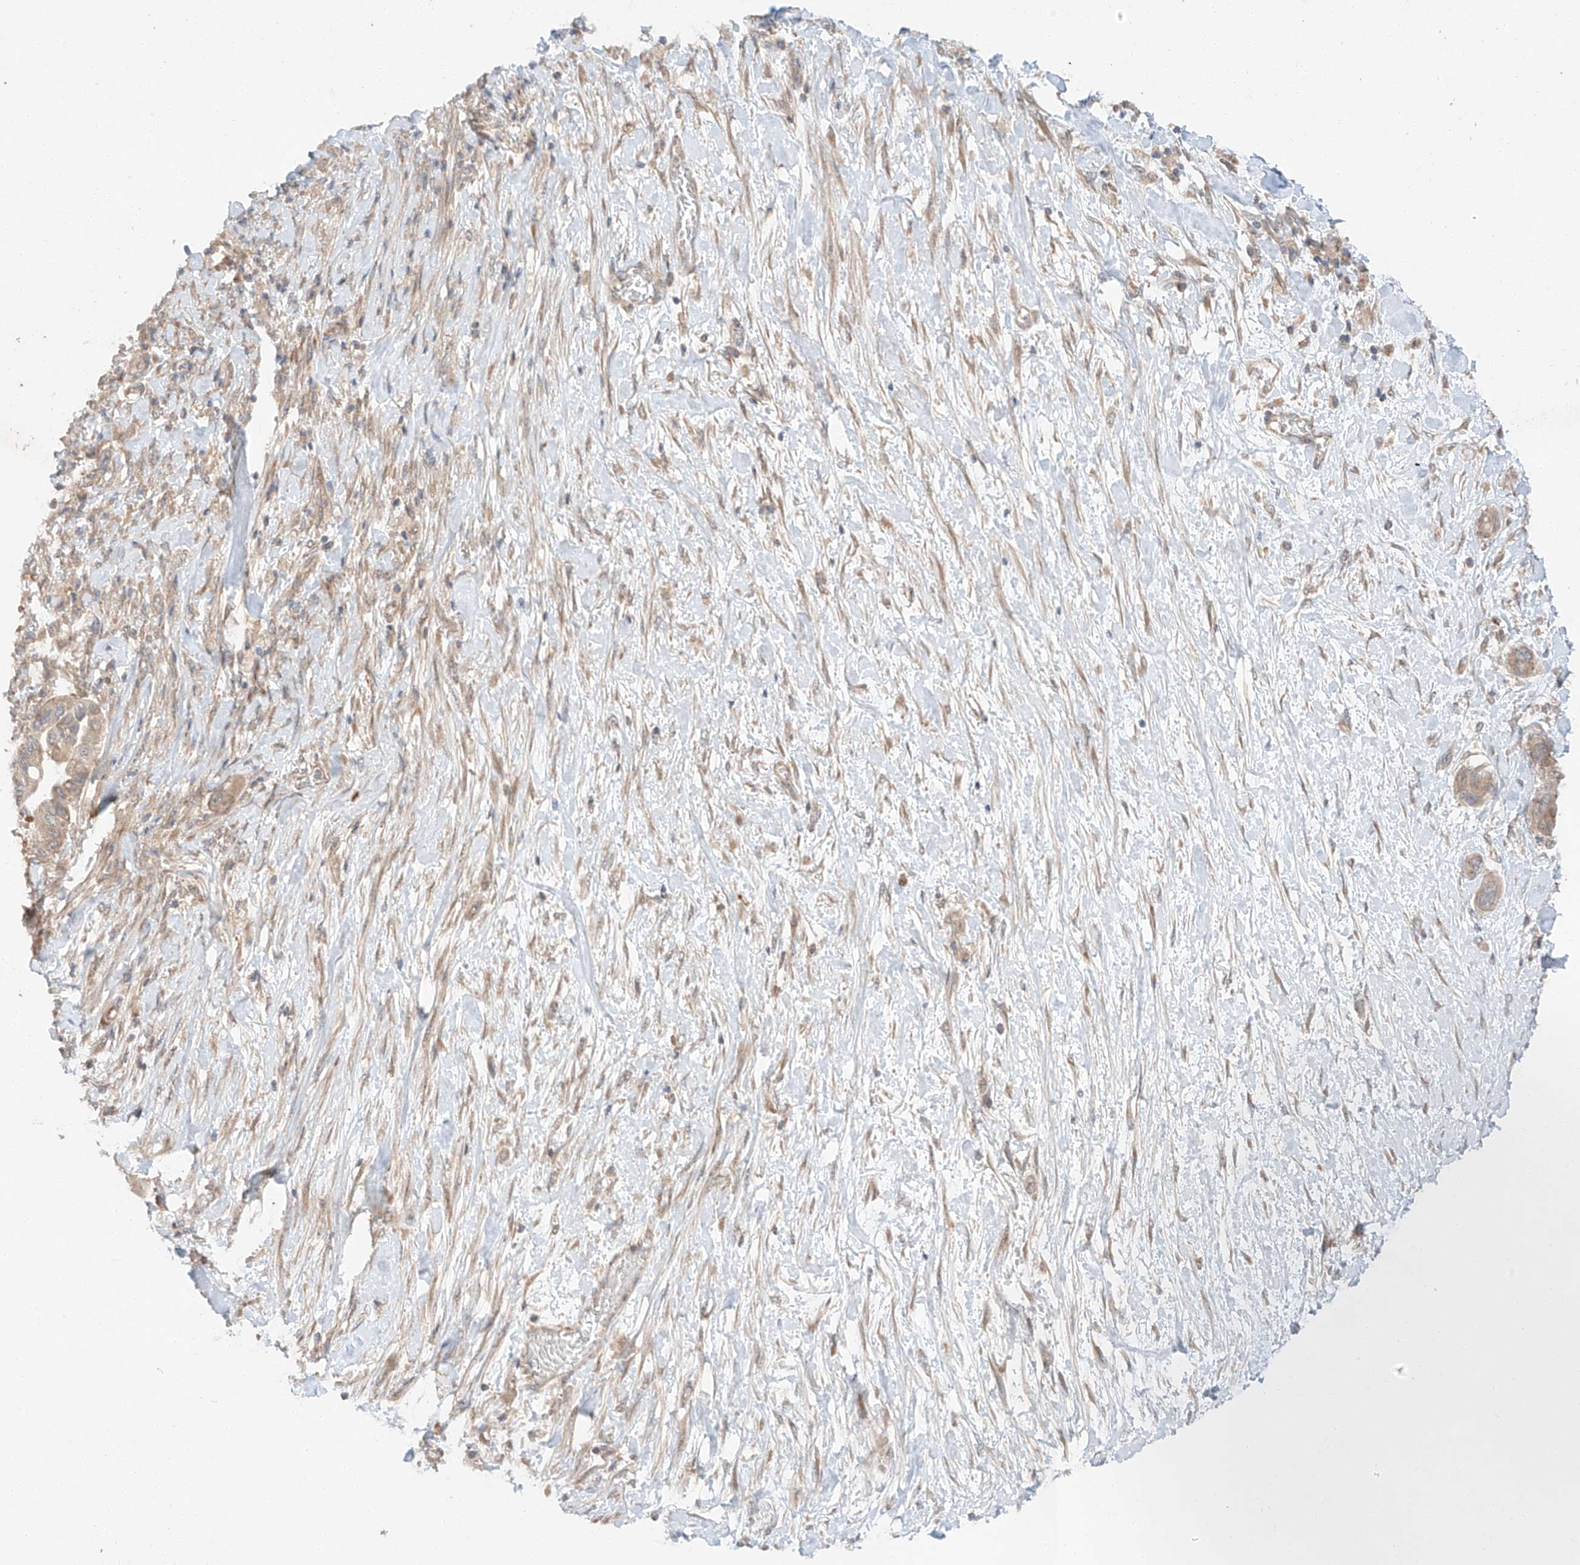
{"staining": {"intensity": "weak", "quantity": ">75%", "location": "cytoplasmic/membranous"}, "tissue": "pancreatic cancer", "cell_type": "Tumor cells", "image_type": "cancer", "snomed": [{"axis": "morphology", "description": "Adenocarcinoma, NOS"}, {"axis": "topography", "description": "Pancreas"}], "caption": "A micrograph of pancreatic adenocarcinoma stained for a protein demonstrates weak cytoplasmic/membranous brown staining in tumor cells.", "gene": "XPNPEP1", "patient": {"sex": "male", "age": 68}}